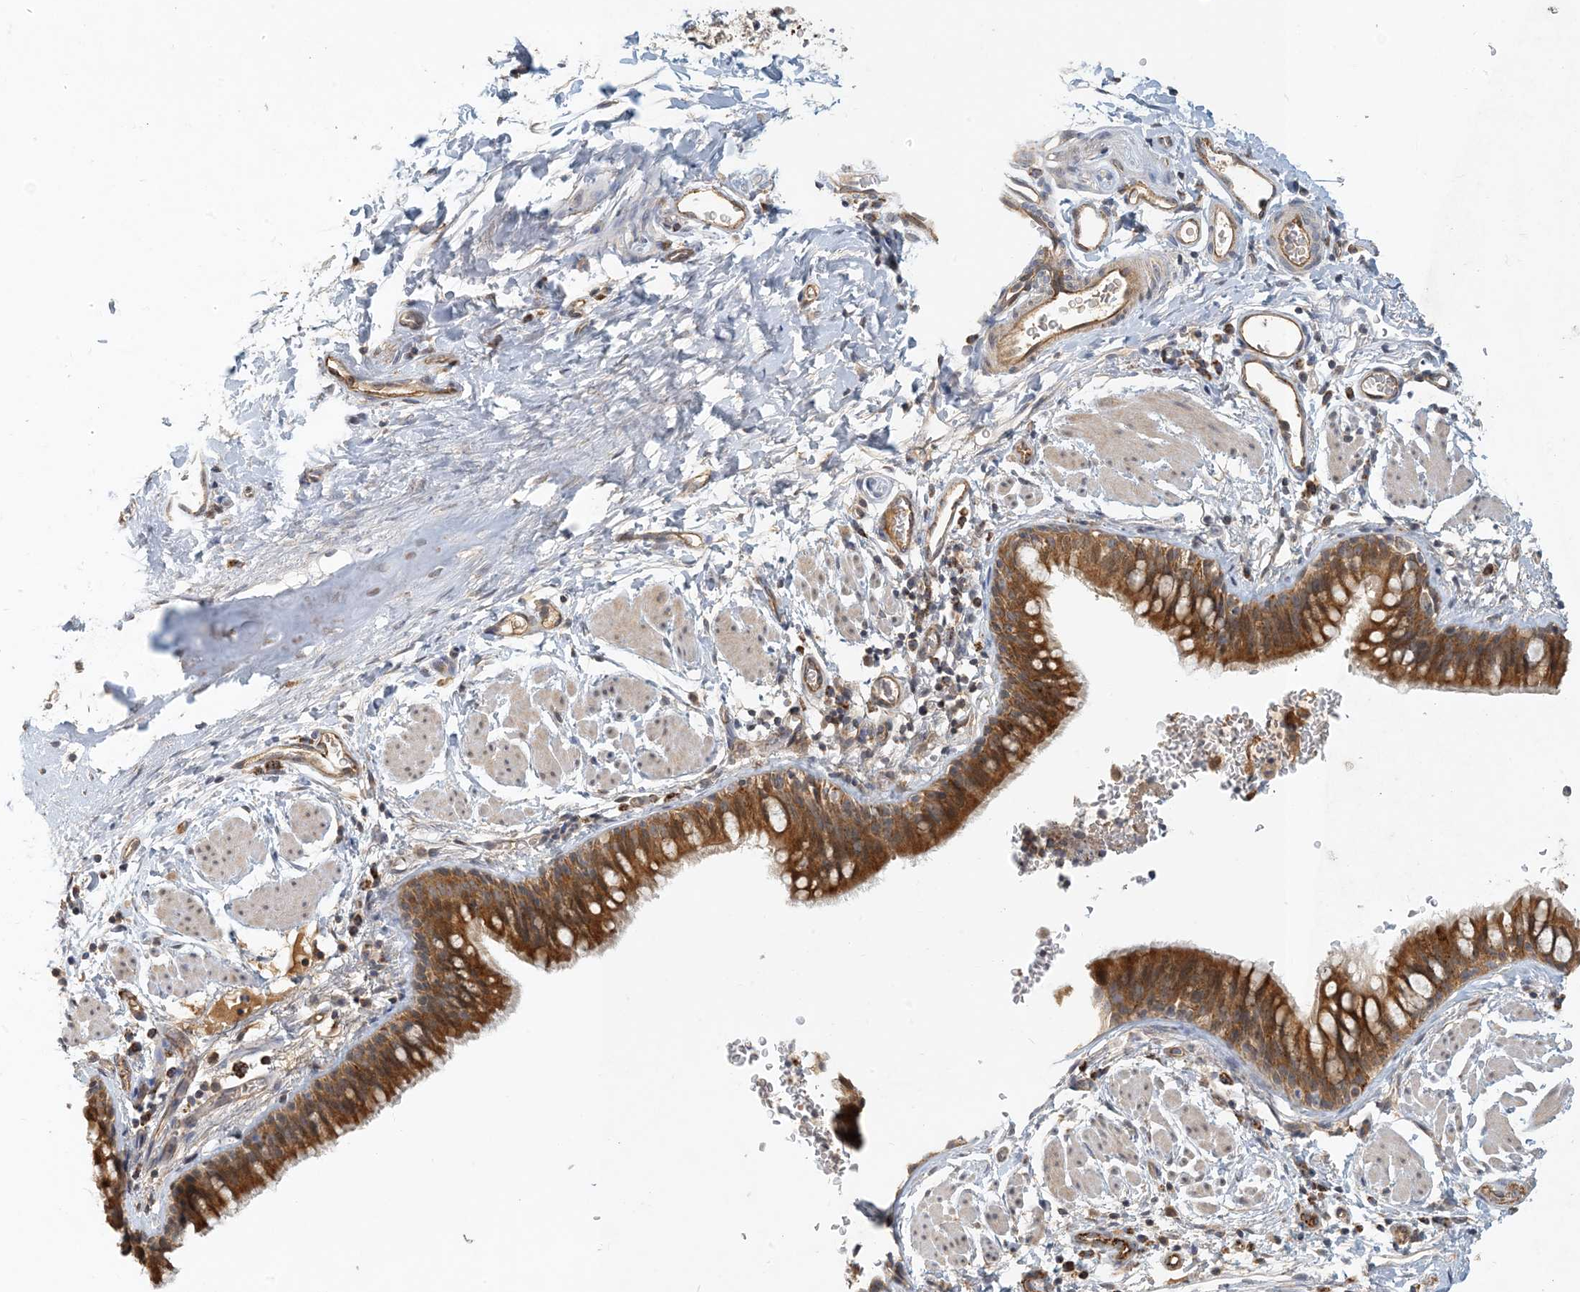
{"staining": {"intensity": "moderate", "quantity": ">75%", "location": "cytoplasmic/membranous"}, "tissue": "bronchus", "cell_type": "Respiratory epithelial cells", "image_type": "normal", "snomed": [{"axis": "morphology", "description": "Normal tissue, NOS"}, {"axis": "topography", "description": "Cartilage tissue"}, {"axis": "topography", "description": "Bronchus"}], "caption": "Protein expression analysis of normal bronchus reveals moderate cytoplasmic/membranous positivity in approximately >75% of respiratory epithelial cells.", "gene": "ZBTB3", "patient": {"sex": "female", "age": 36}}